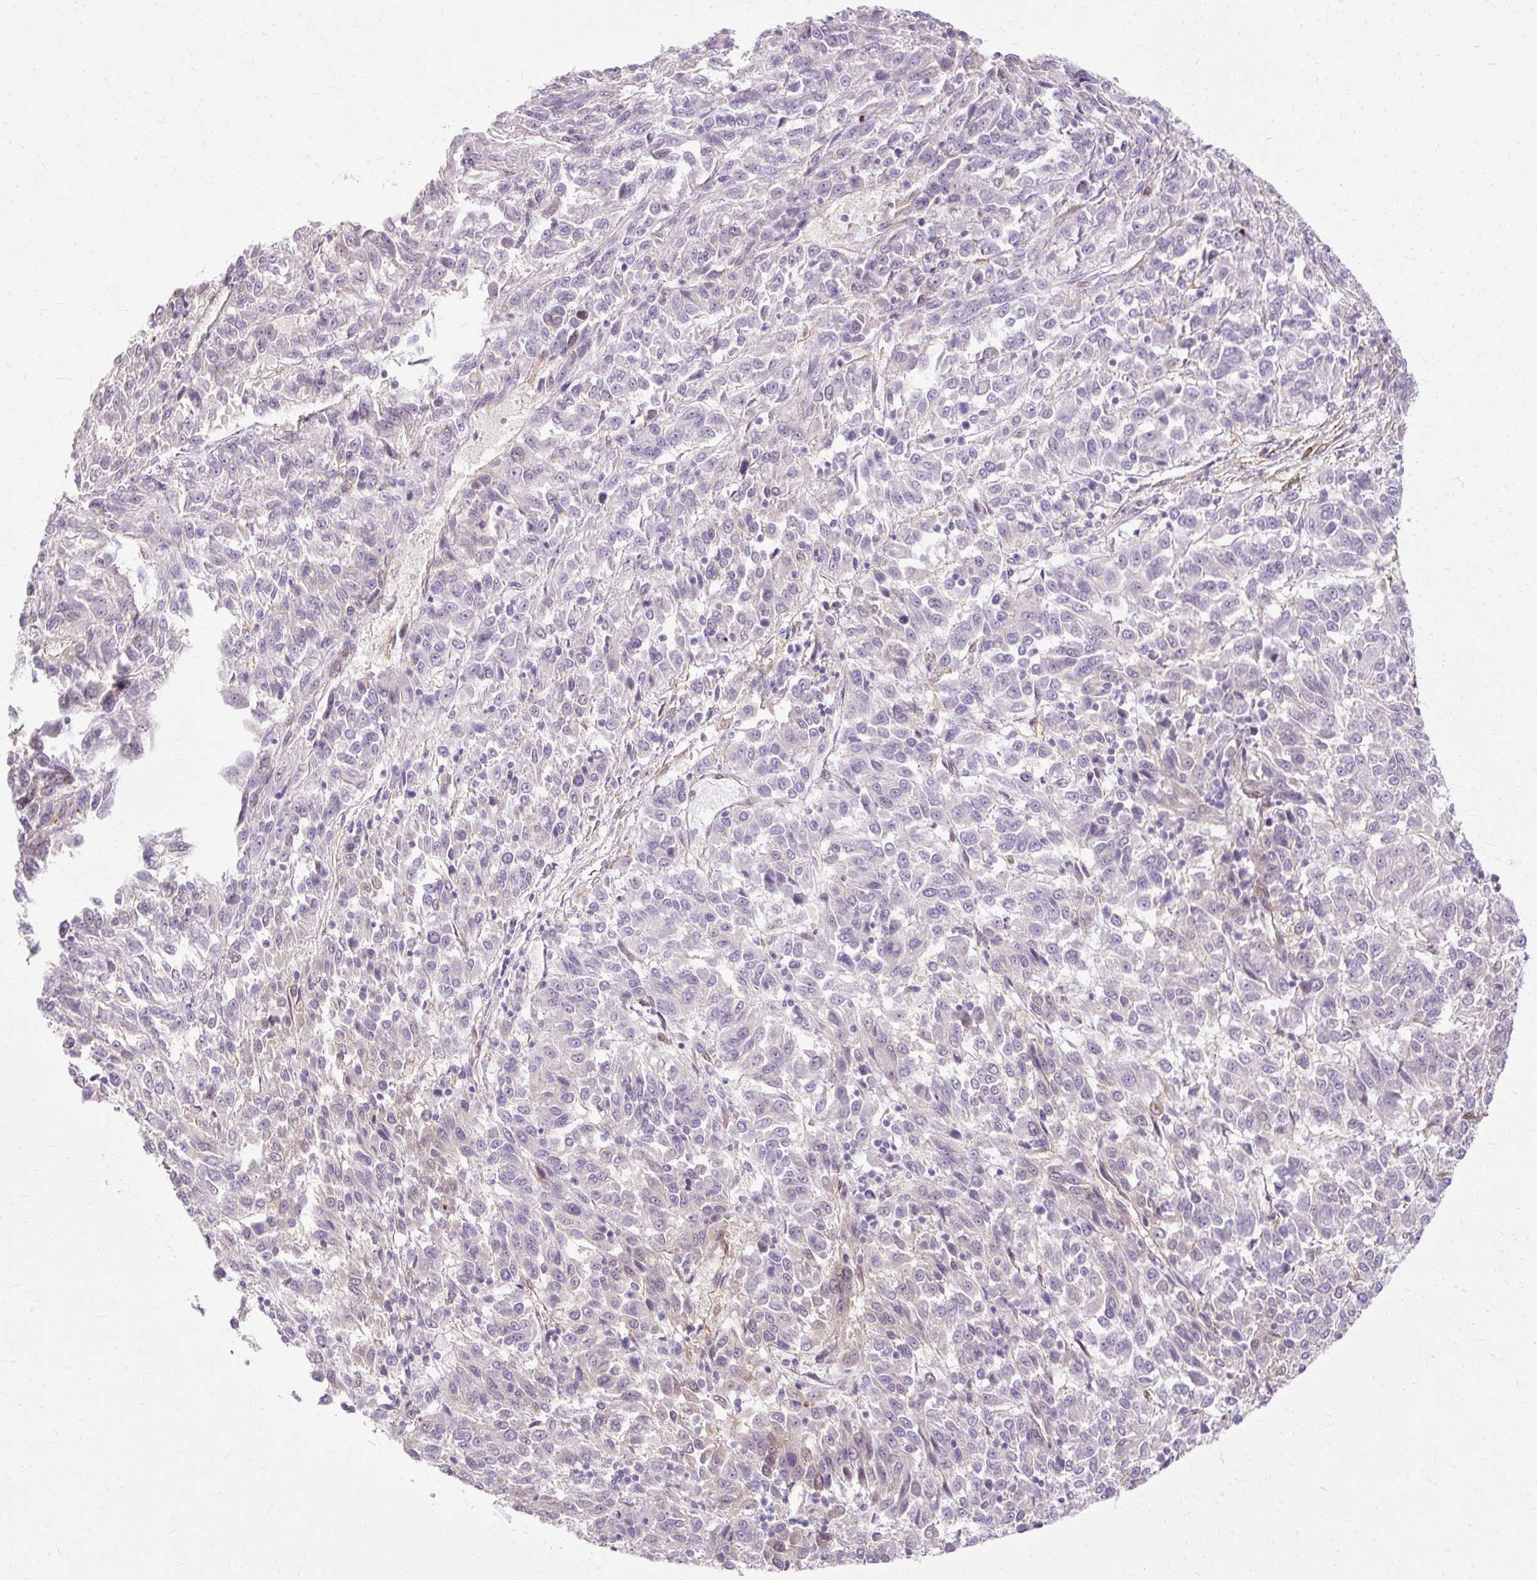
{"staining": {"intensity": "negative", "quantity": "none", "location": "none"}, "tissue": "melanoma", "cell_type": "Tumor cells", "image_type": "cancer", "snomed": [{"axis": "morphology", "description": "Malignant melanoma, Metastatic site"}, {"axis": "topography", "description": "Lung"}], "caption": "The micrograph demonstrates no significant positivity in tumor cells of malignant melanoma (metastatic site).", "gene": "CNN3", "patient": {"sex": "male", "age": 64}}